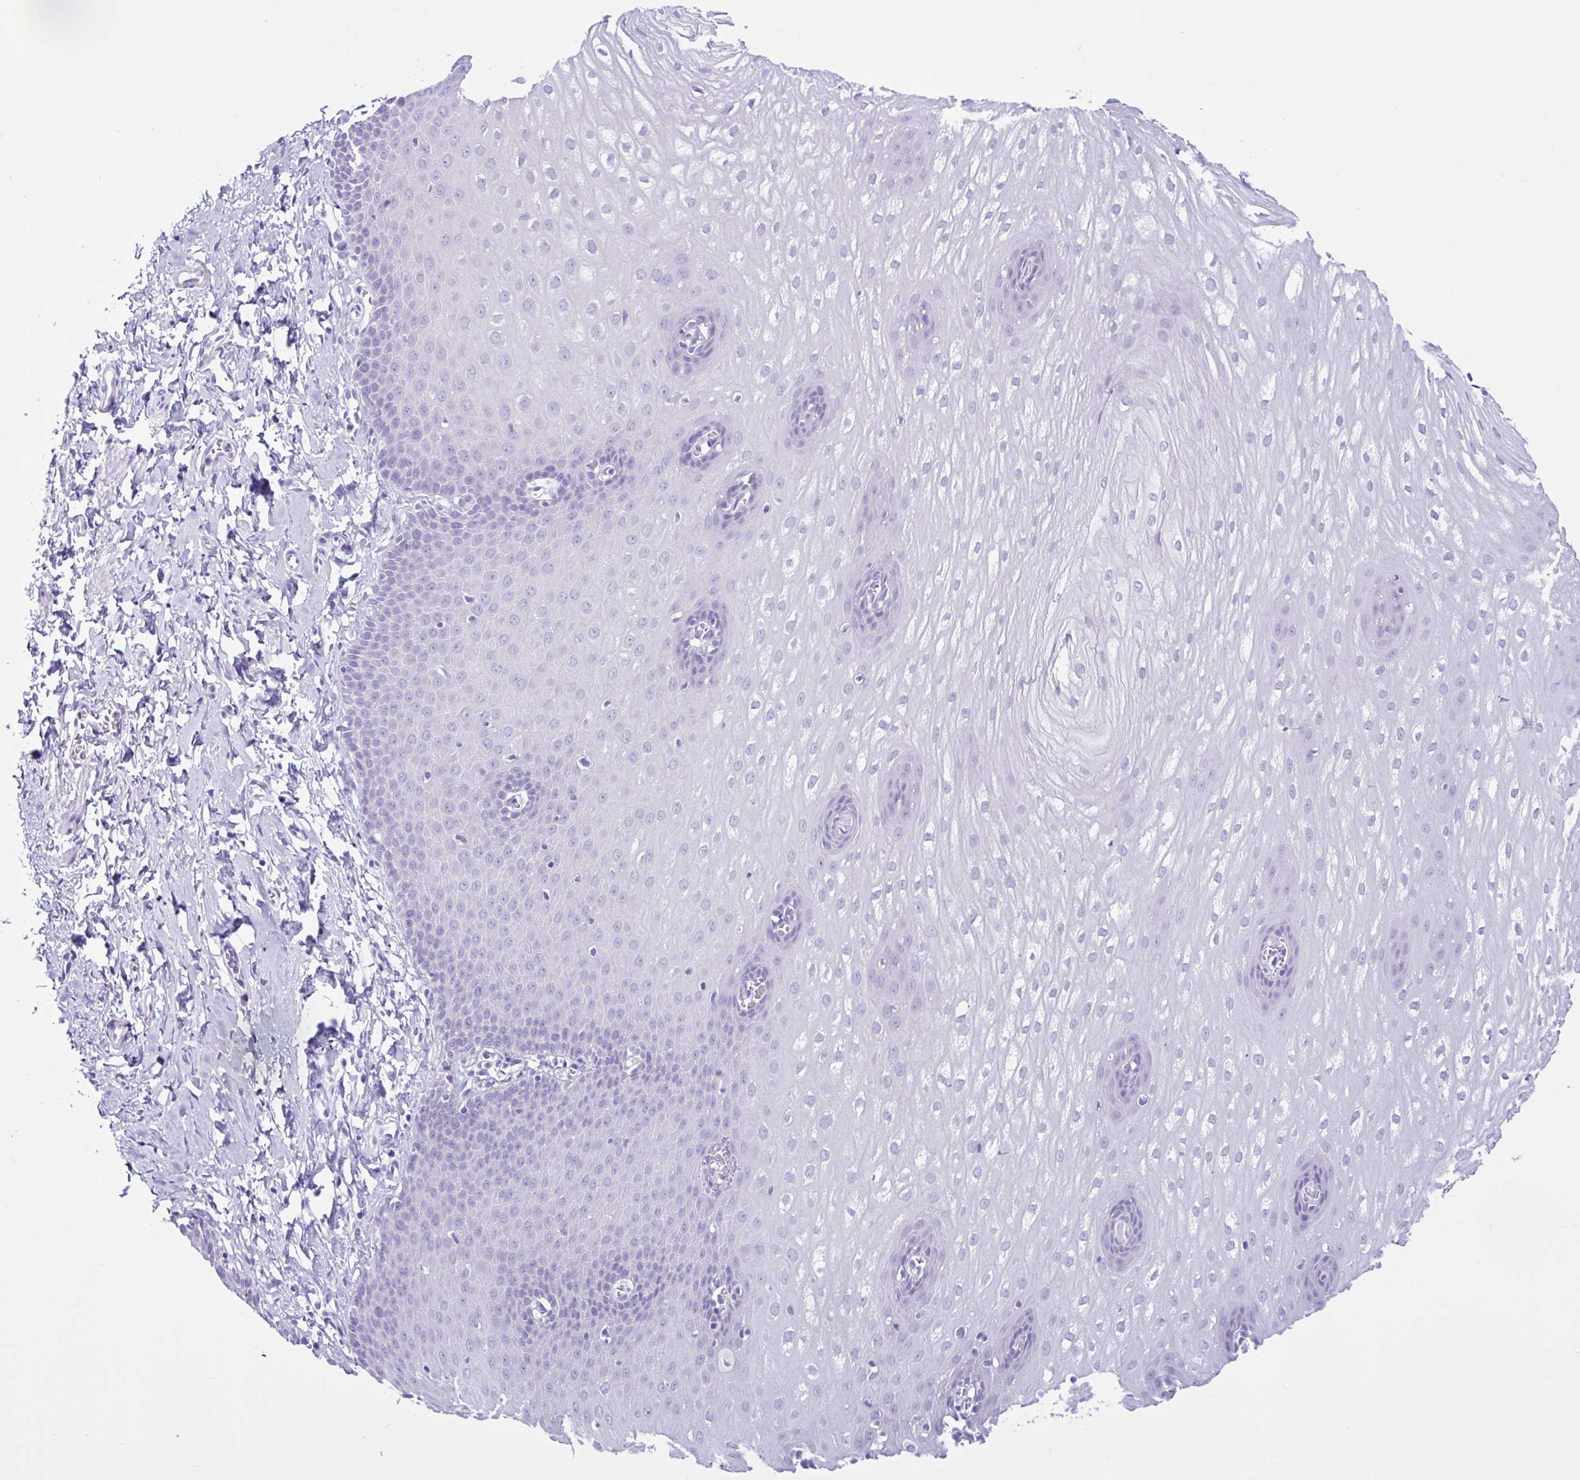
{"staining": {"intensity": "negative", "quantity": "none", "location": "none"}, "tissue": "esophagus", "cell_type": "Squamous epithelial cells", "image_type": "normal", "snomed": [{"axis": "morphology", "description": "Normal tissue, NOS"}, {"axis": "topography", "description": "Esophagus"}], "caption": "An immunohistochemistry photomicrograph of normal esophagus is shown. There is no staining in squamous epithelial cells of esophagus.", "gene": "CYP19A1", "patient": {"sex": "male", "age": 70}}